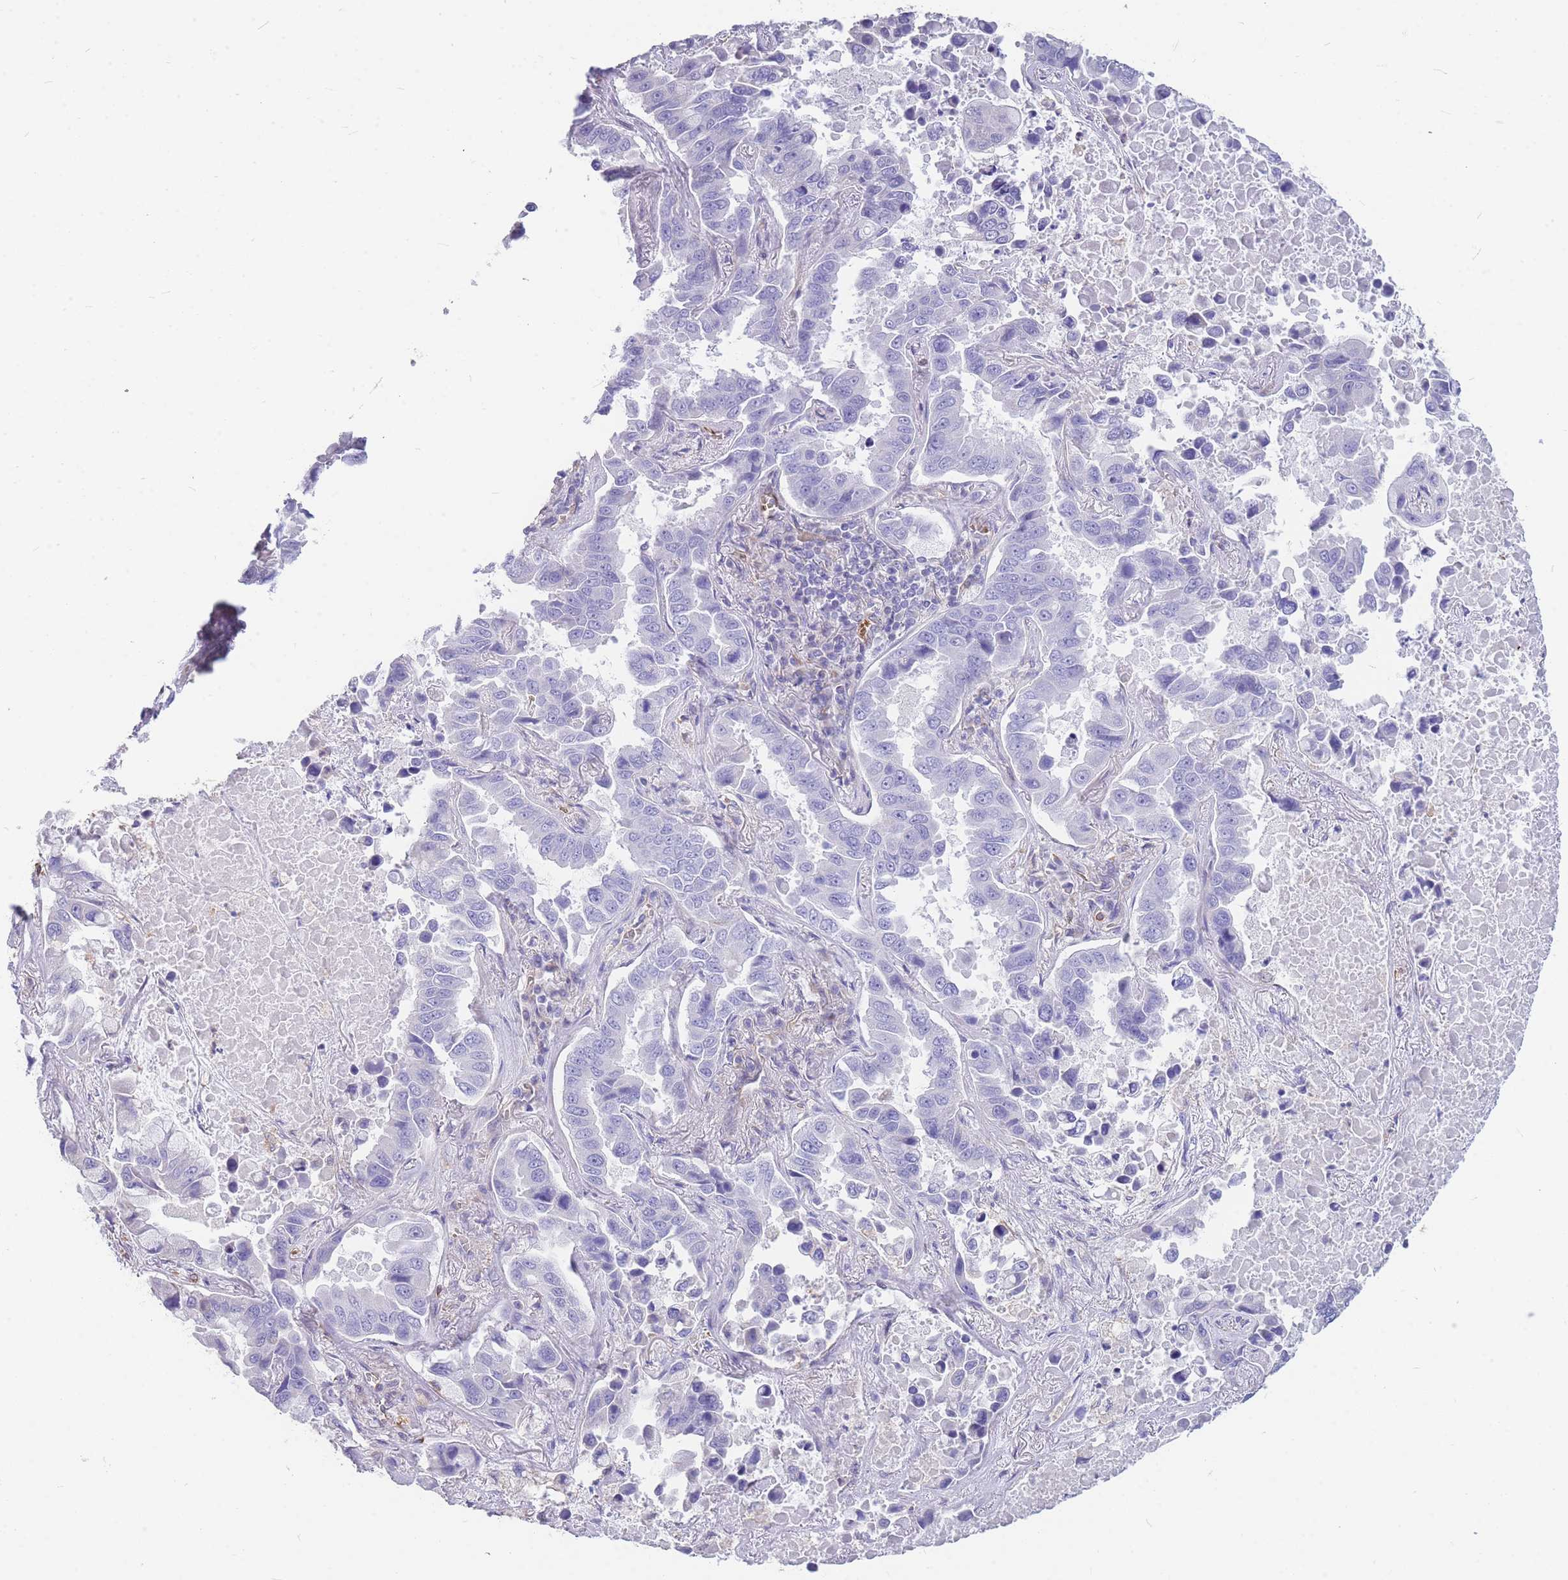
{"staining": {"intensity": "negative", "quantity": "none", "location": "none"}, "tissue": "lung cancer", "cell_type": "Tumor cells", "image_type": "cancer", "snomed": [{"axis": "morphology", "description": "Adenocarcinoma, NOS"}, {"axis": "topography", "description": "Lung"}], "caption": "The micrograph shows no significant positivity in tumor cells of lung cancer (adenocarcinoma).", "gene": "ANKRD53", "patient": {"sex": "male", "age": 64}}